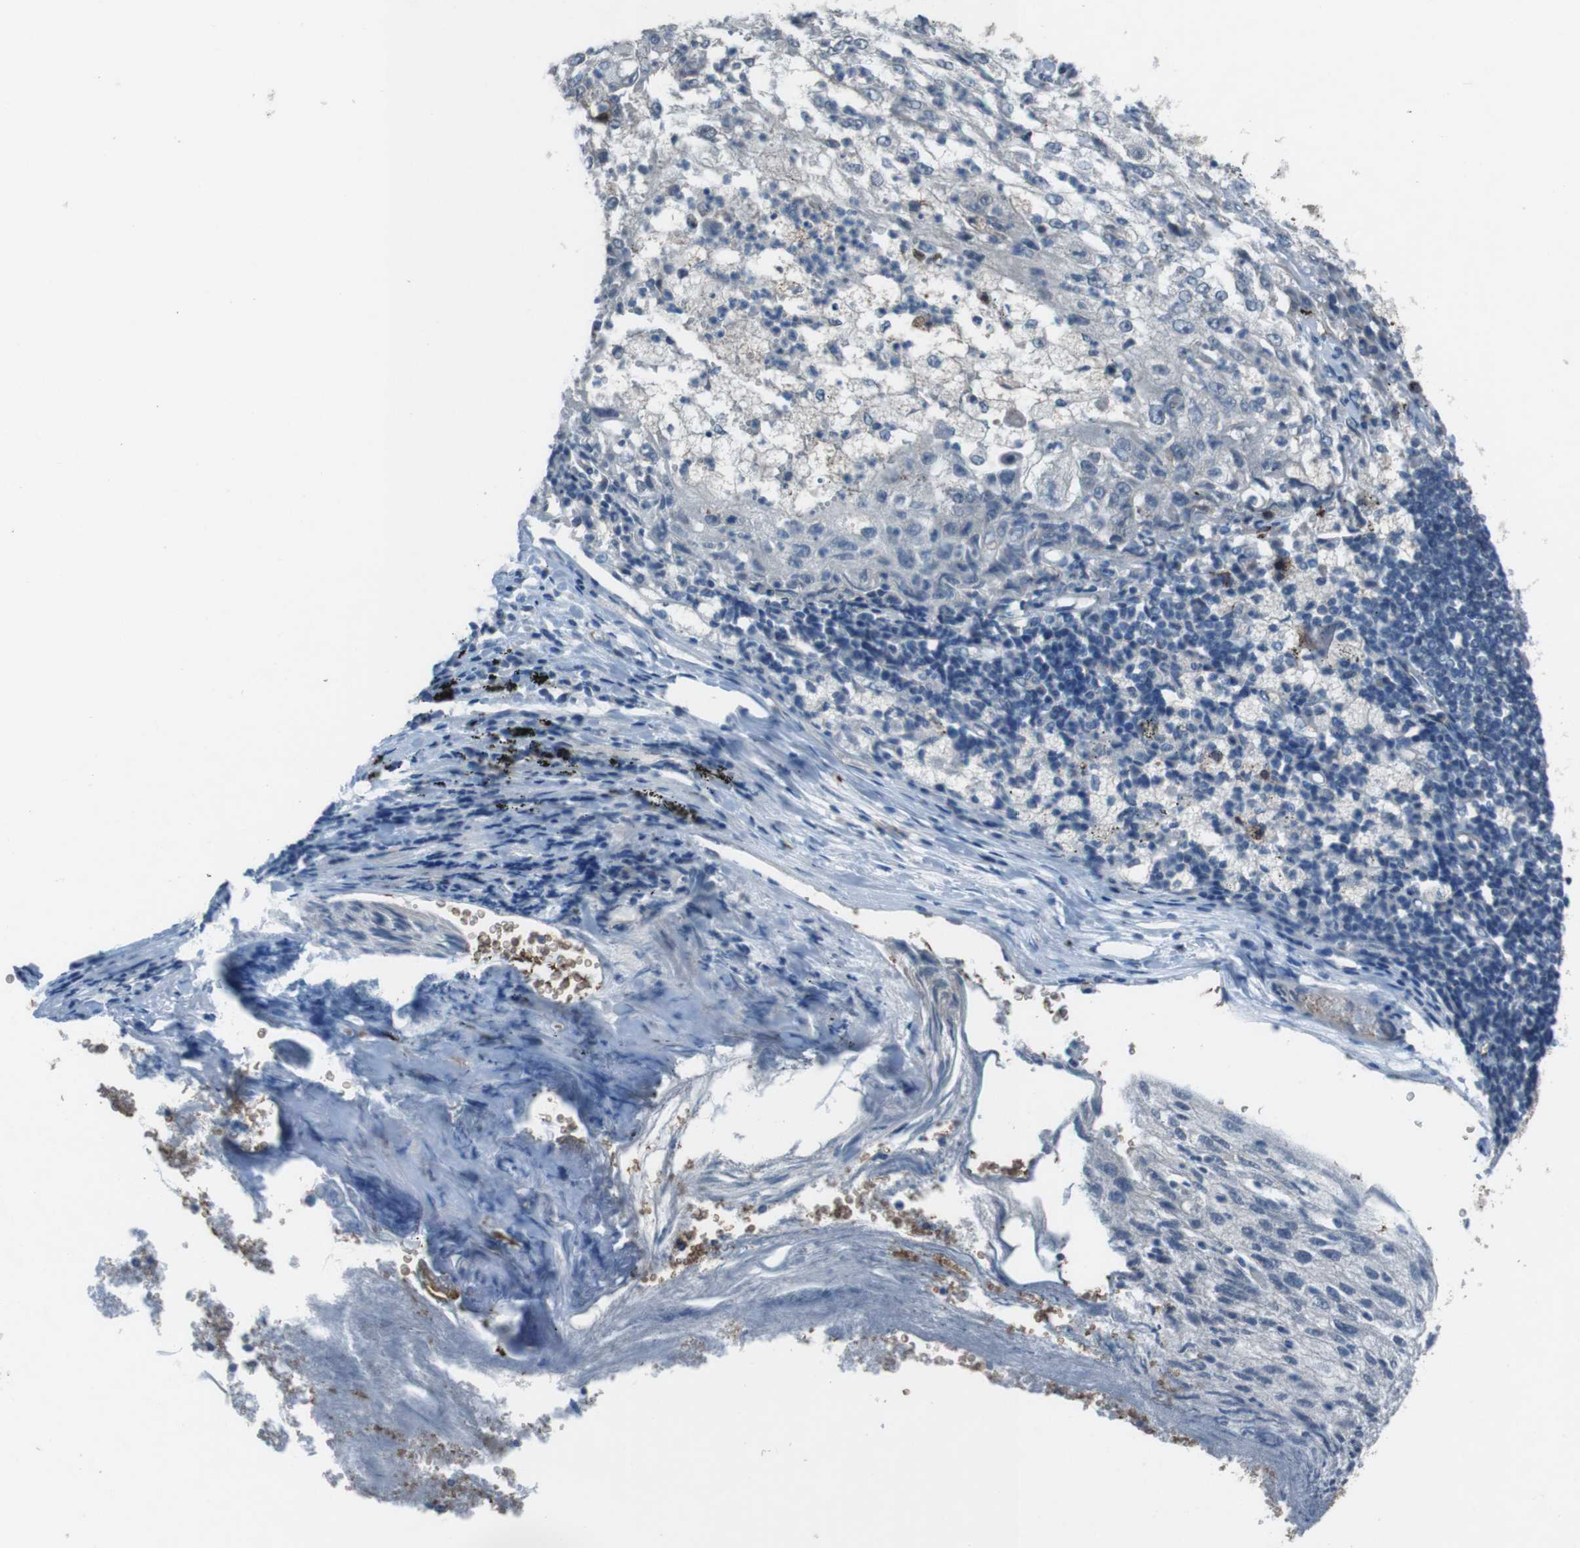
{"staining": {"intensity": "negative", "quantity": "none", "location": "none"}, "tissue": "lung cancer", "cell_type": "Tumor cells", "image_type": "cancer", "snomed": [{"axis": "morphology", "description": "Inflammation, NOS"}, {"axis": "morphology", "description": "Squamous cell carcinoma, NOS"}, {"axis": "topography", "description": "Lymph node"}, {"axis": "topography", "description": "Soft tissue"}, {"axis": "topography", "description": "Lung"}], "caption": "IHC of lung squamous cell carcinoma reveals no expression in tumor cells.", "gene": "GDF10", "patient": {"sex": "male", "age": 66}}